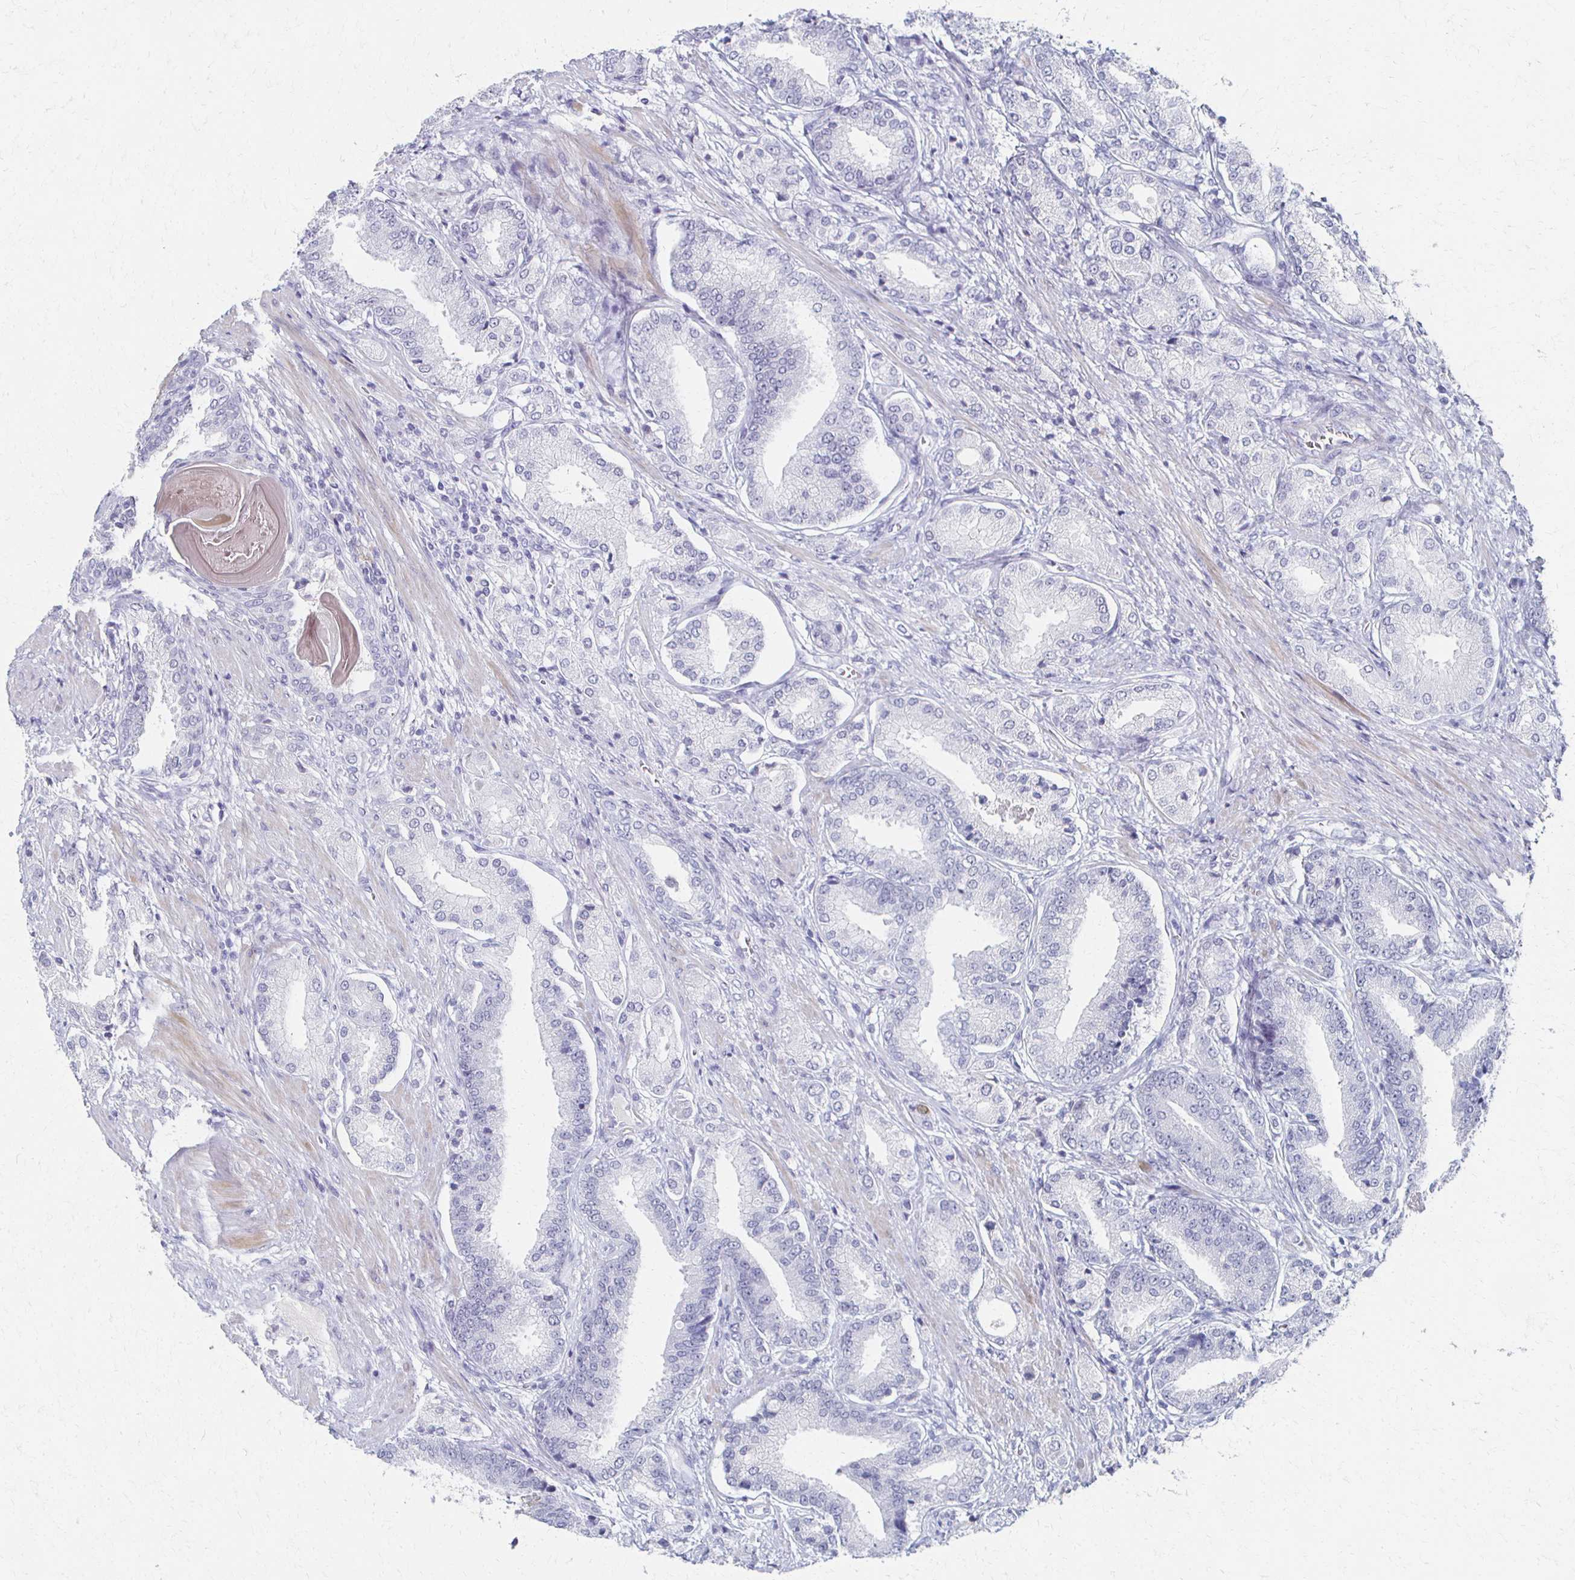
{"staining": {"intensity": "negative", "quantity": "none", "location": "none"}, "tissue": "prostate cancer", "cell_type": "Tumor cells", "image_type": "cancer", "snomed": [{"axis": "morphology", "description": "Adenocarcinoma, High grade"}, {"axis": "topography", "description": "Prostate and seminal vesicle, NOS"}], "caption": "Human prostate high-grade adenocarcinoma stained for a protein using IHC shows no staining in tumor cells.", "gene": "CXCR2", "patient": {"sex": "male", "age": 61}}